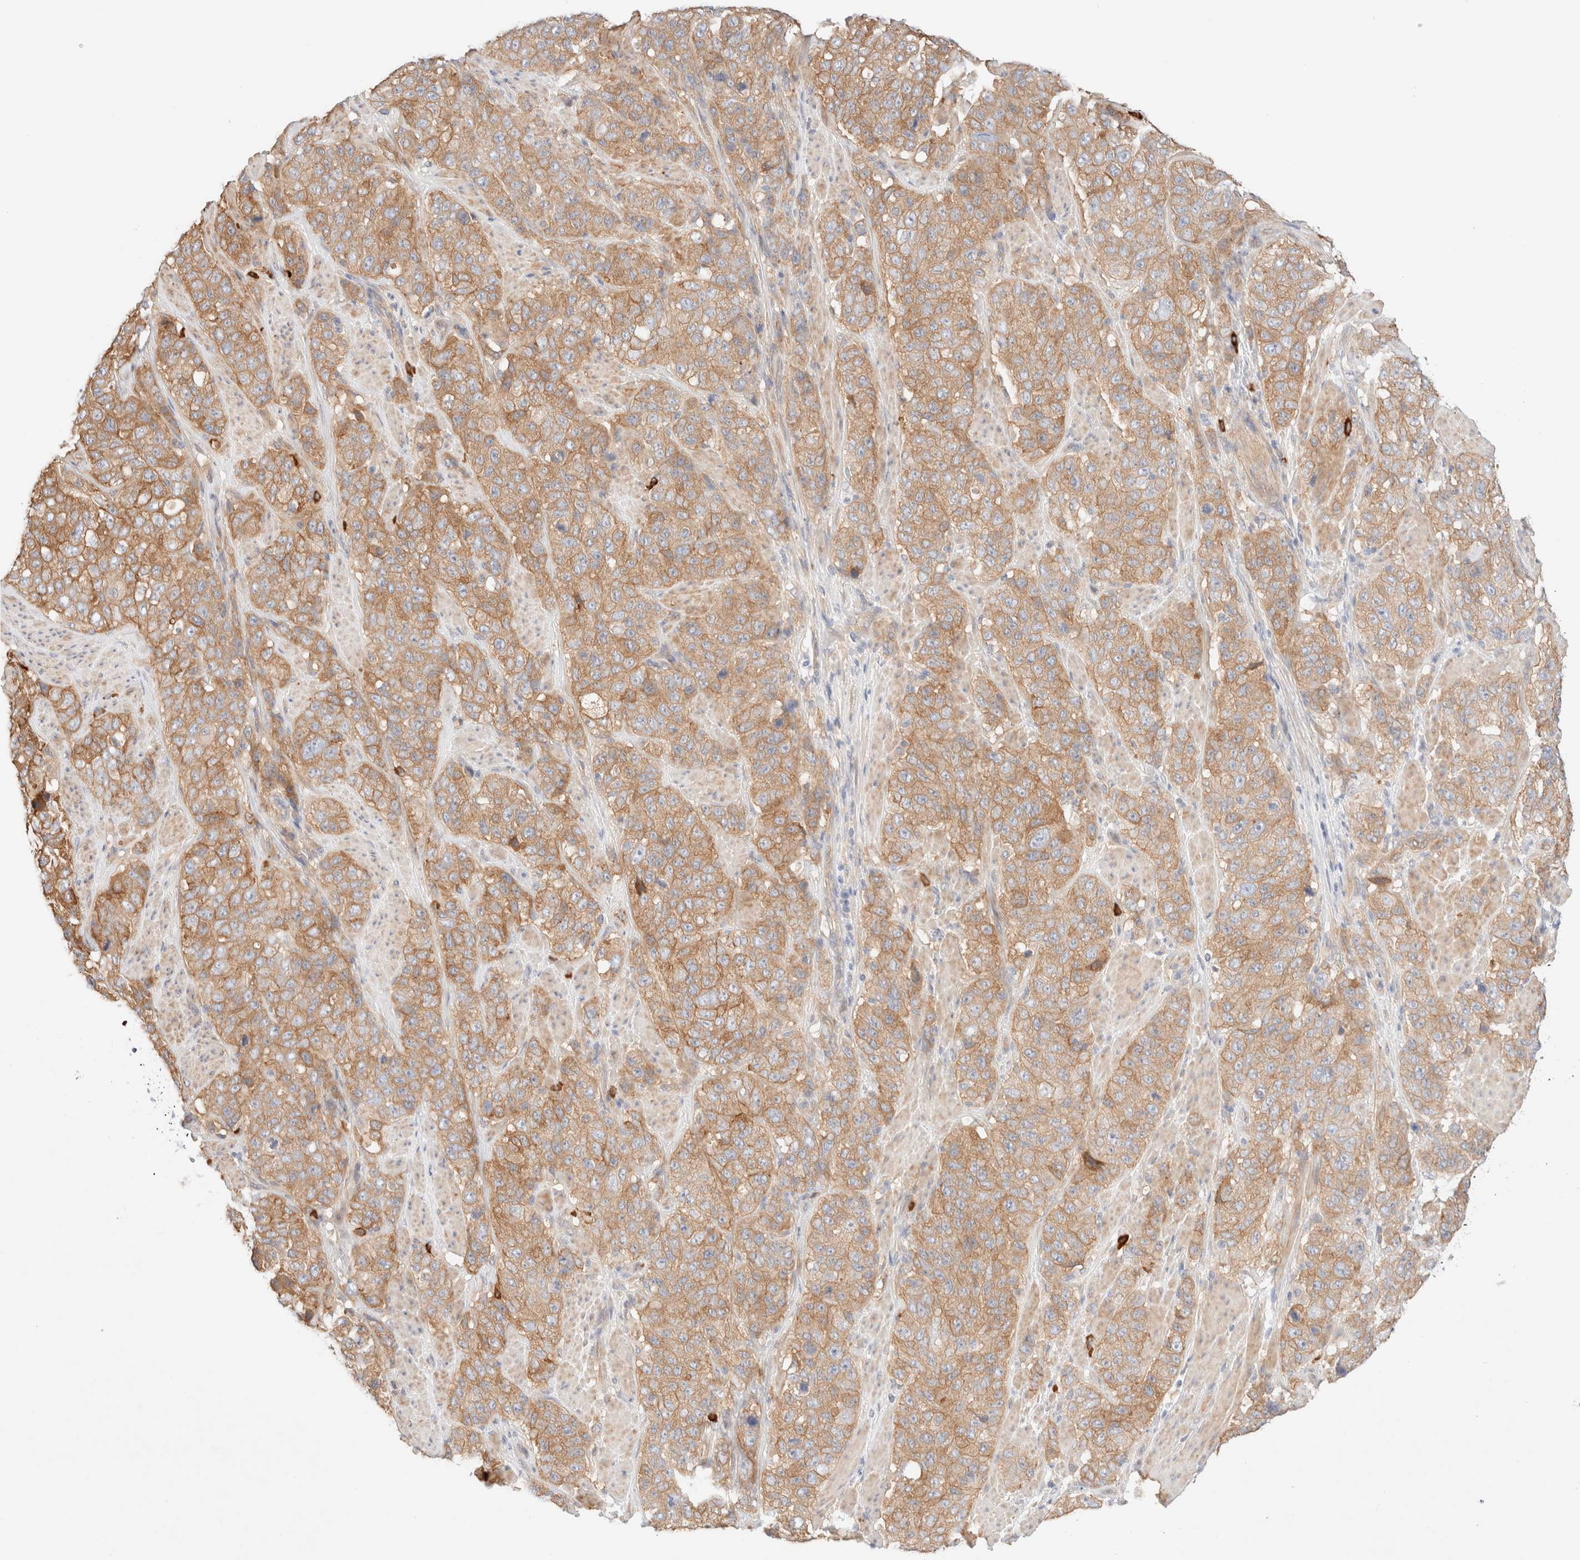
{"staining": {"intensity": "moderate", "quantity": ">75%", "location": "cytoplasmic/membranous"}, "tissue": "stomach cancer", "cell_type": "Tumor cells", "image_type": "cancer", "snomed": [{"axis": "morphology", "description": "Adenocarcinoma, NOS"}, {"axis": "topography", "description": "Stomach"}], "caption": "Immunohistochemistry of human stomach cancer reveals medium levels of moderate cytoplasmic/membranous expression in about >75% of tumor cells.", "gene": "NIBAN2", "patient": {"sex": "male", "age": 48}}